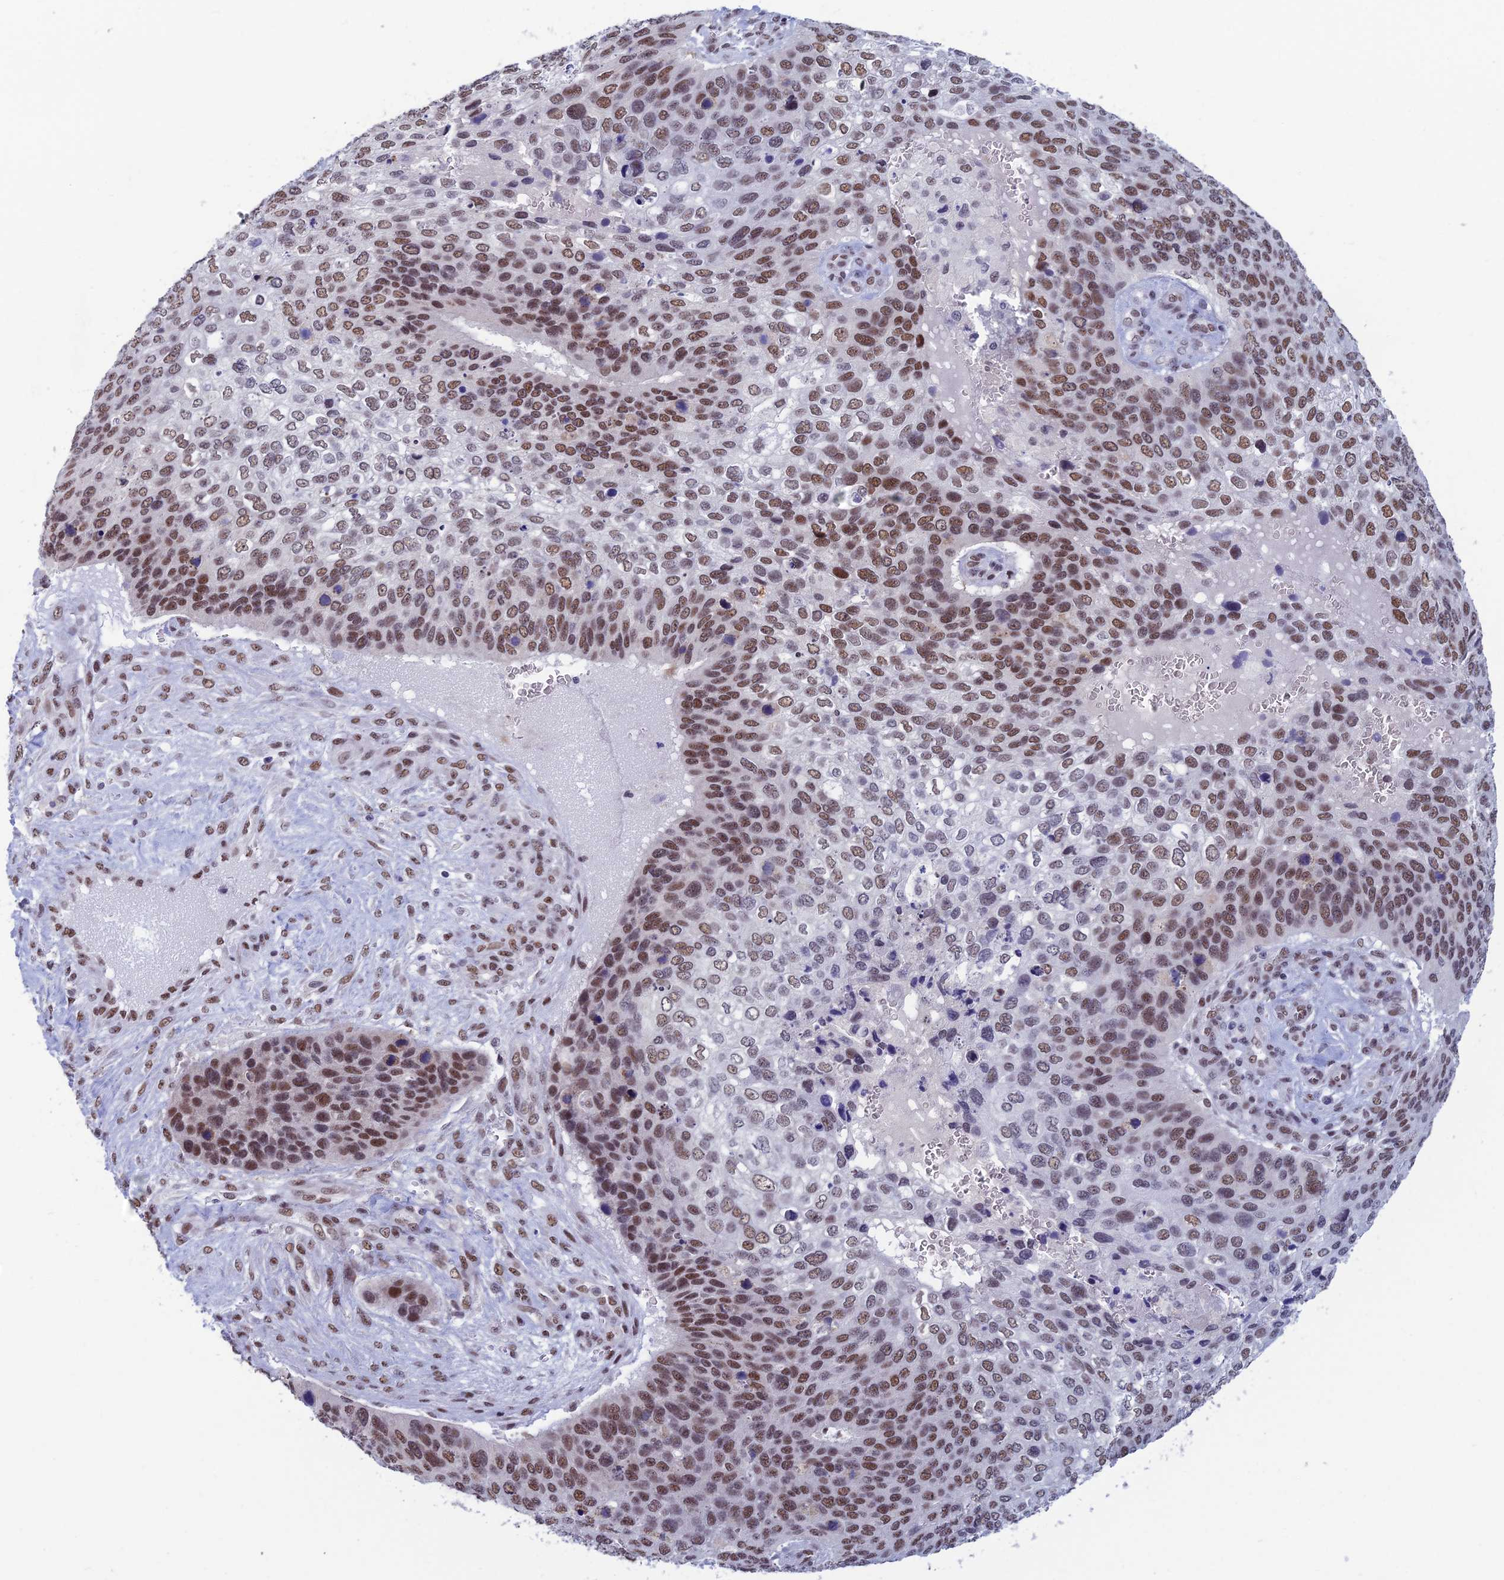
{"staining": {"intensity": "moderate", "quantity": ">75%", "location": "nuclear"}, "tissue": "skin cancer", "cell_type": "Tumor cells", "image_type": "cancer", "snomed": [{"axis": "morphology", "description": "Basal cell carcinoma"}, {"axis": "topography", "description": "Skin"}], "caption": "Immunohistochemical staining of human skin cancer displays moderate nuclear protein positivity in about >75% of tumor cells.", "gene": "NABP2", "patient": {"sex": "female", "age": 74}}